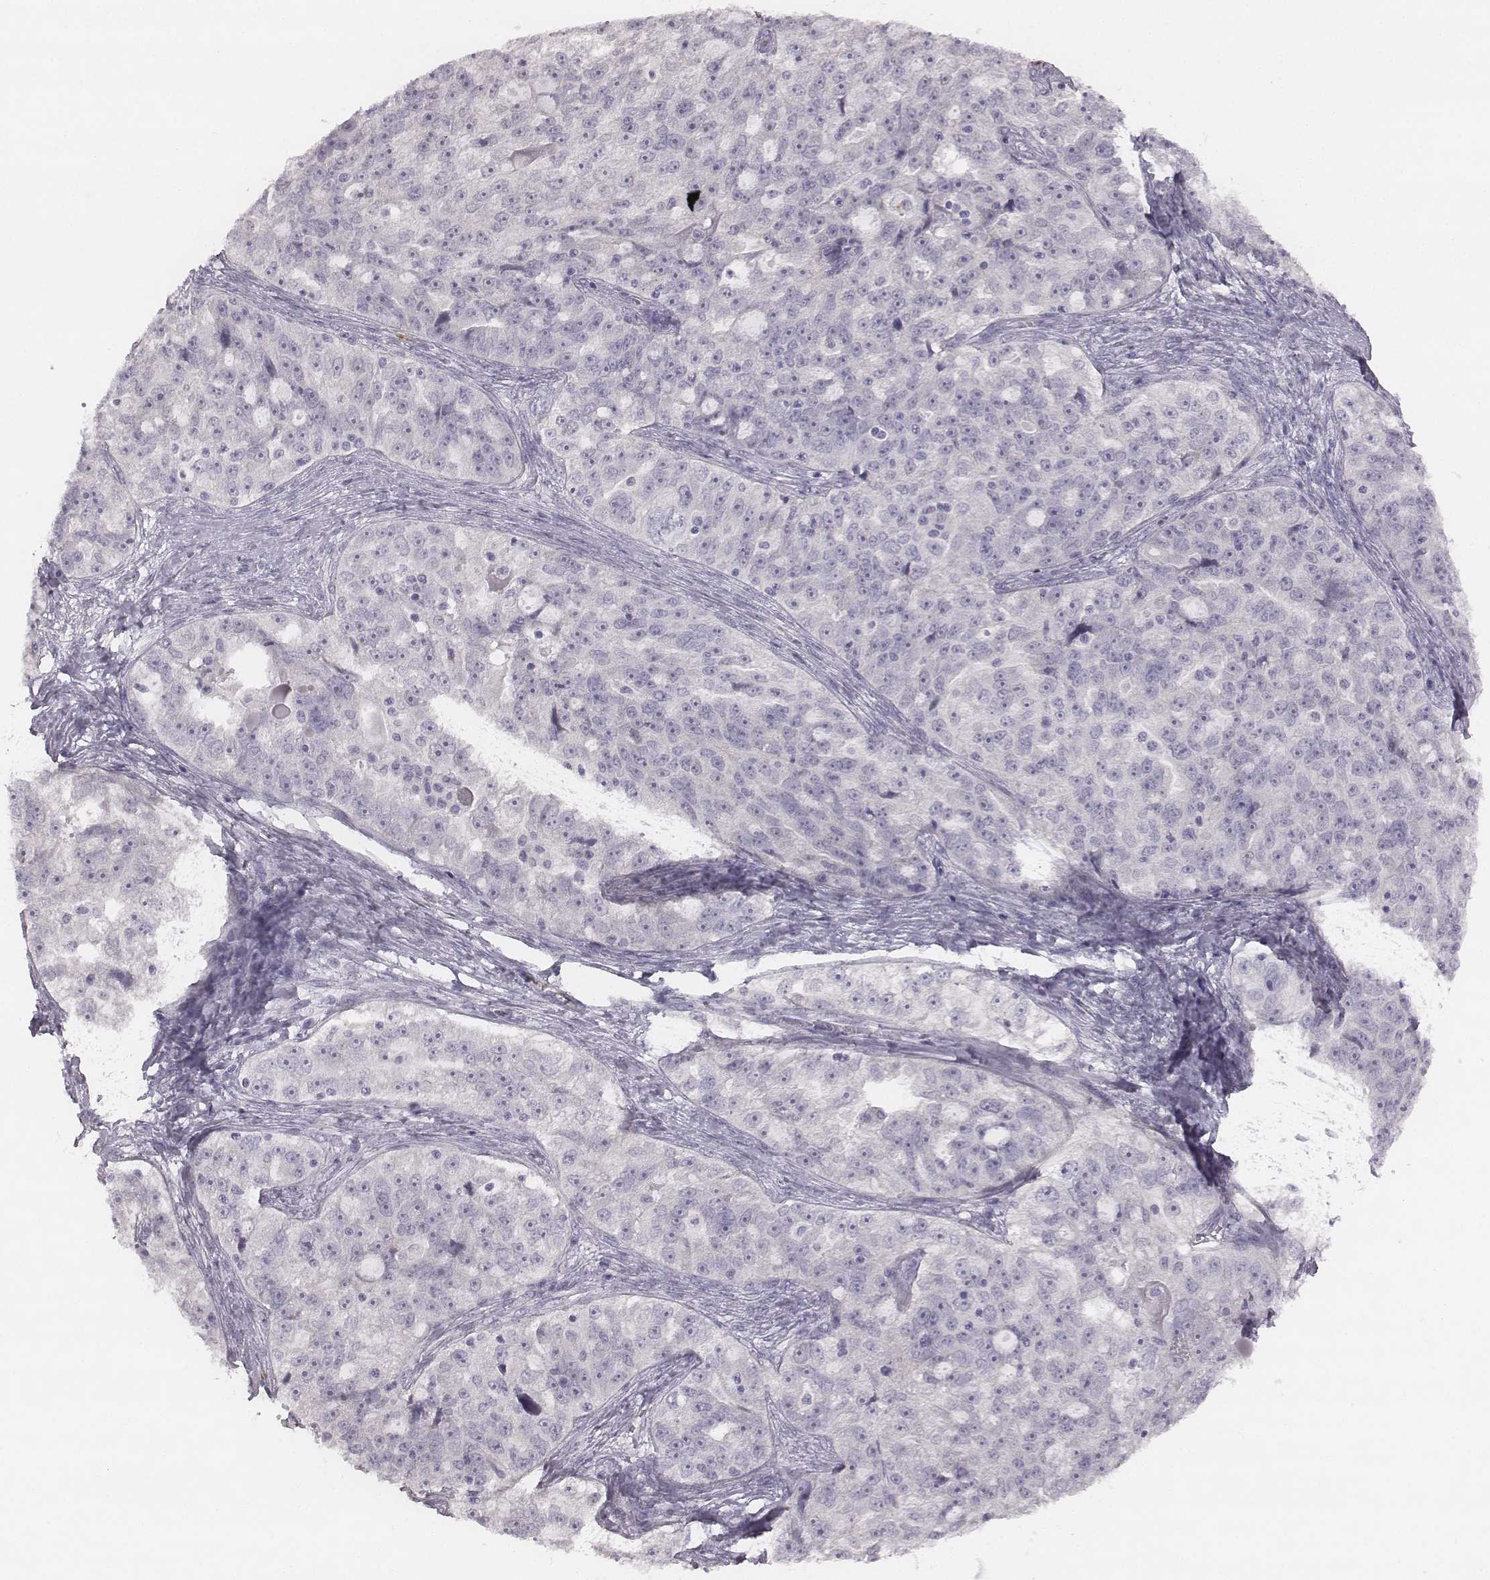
{"staining": {"intensity": "negative", "quantity": "none", "location": "none"}, "tissue": "ovarian cancer", "cell_type": "Tumor cells", "image_type": "cancer", "snomed": [{"axis": "morphology", "description": "Cystadenocarcinoma, serous, NOS"}, {"axis": "topography", "description": "Ovary"}], "caption": "This is a micrograph of IHC staining of ovarian cancer, which shows no positivity in tumor cells. Brightfield microscopy of immunohistochemistry stained with DAB (3,3'-diaminobenzidine) (brown) and hematoxylin (blue), captured at high magnification.", "gene": "KCNJ12", "patient": {"sex": "female", "age": 51}}